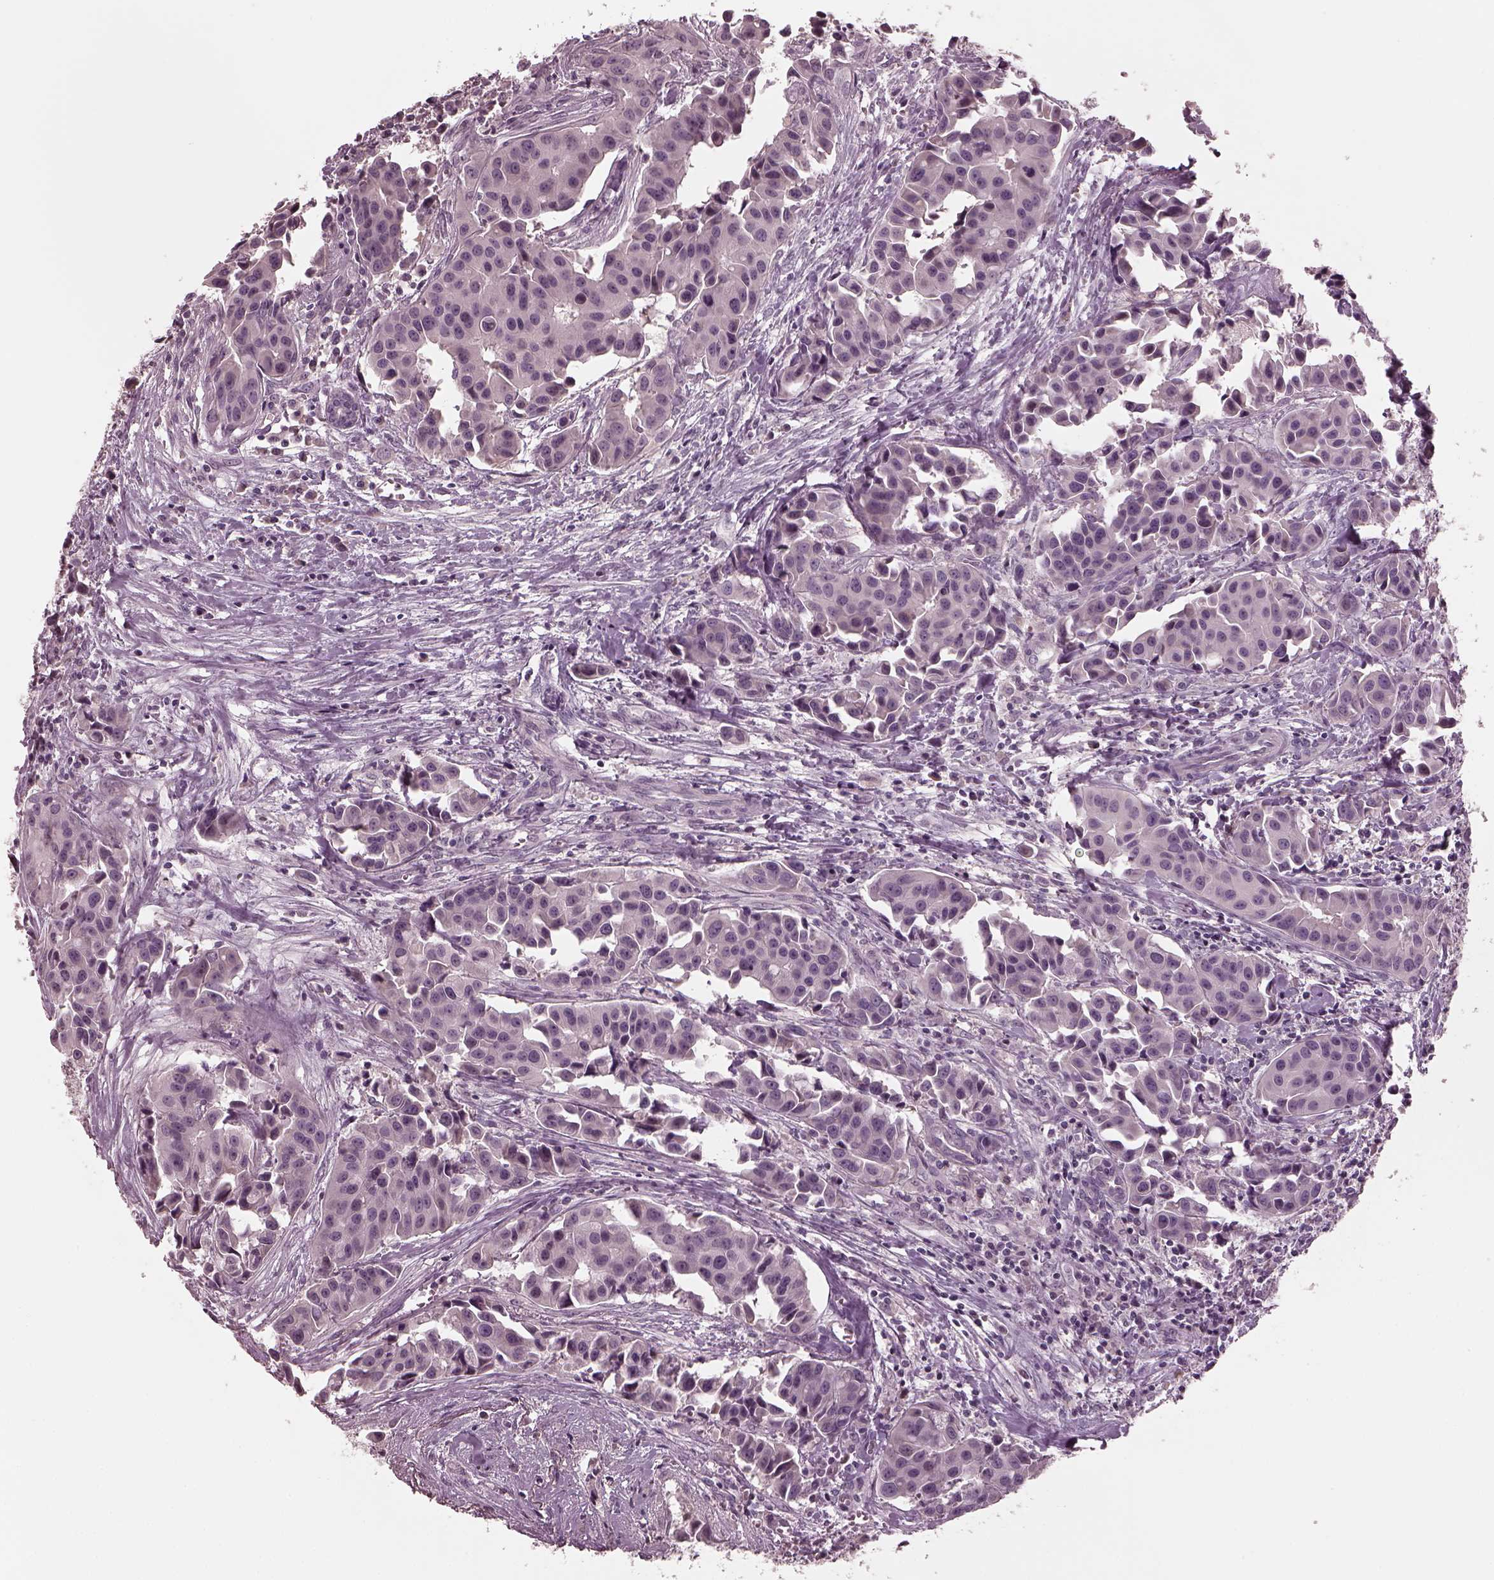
{"staining": {"intensity": "negative", "quantity": "none", "location": "none"}, "tissue": "head and neck cancer", "cell_type": "Tumor cells", "image_type": "cancer", "snomed": [{"axis": "morphology", "description": "Adenocarcinoma, NOS"}, {"axis": "topography", "description": "Head-Neck"}], "caption": "The photomicrograph exhibits no staining of tumor cells in head and neck cancer.", "gene": "RCVRN", "patient": {"sex": "male", "age": 76}}